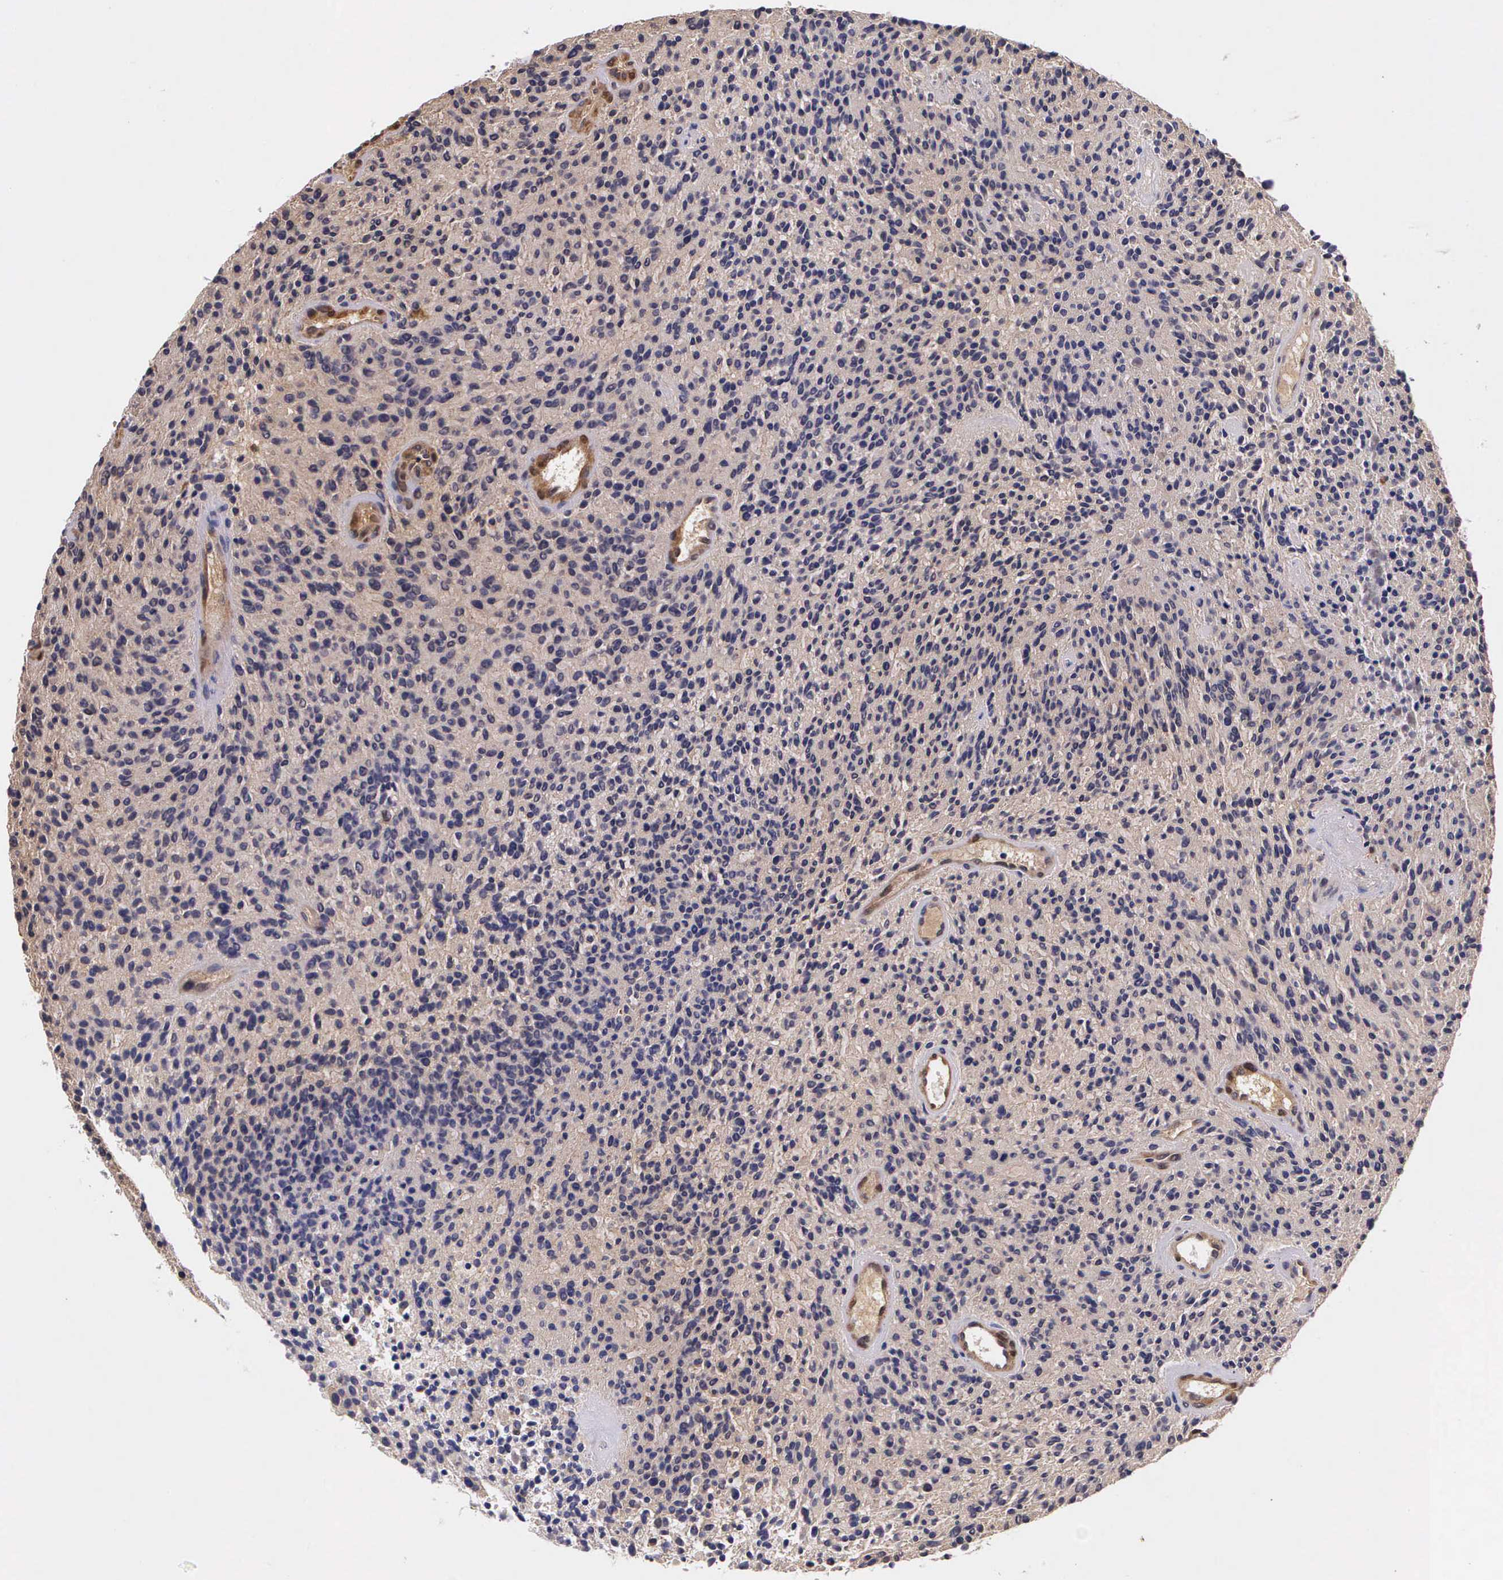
{"staining": {"intensity": "weak", "quantity": "25%-75%", "location": "cytoplasmic/membranous"}, "tissue": "glioma", "cell_type": "Tumor cells", "image_type": "cancer", "snomed": [{"axis": "morphology", "description": "Glioma, malignant, High grade"}, {"axis": "topography", "description": "Brain"}], "caption": "DAB immunohistochemical staining of glioma shows weak cytoplasmic/membranous protein positivity in about 25%-75% of tumor cells.", "gene": "BCAR1", "patient": {"sex": "female", "age": 13}}